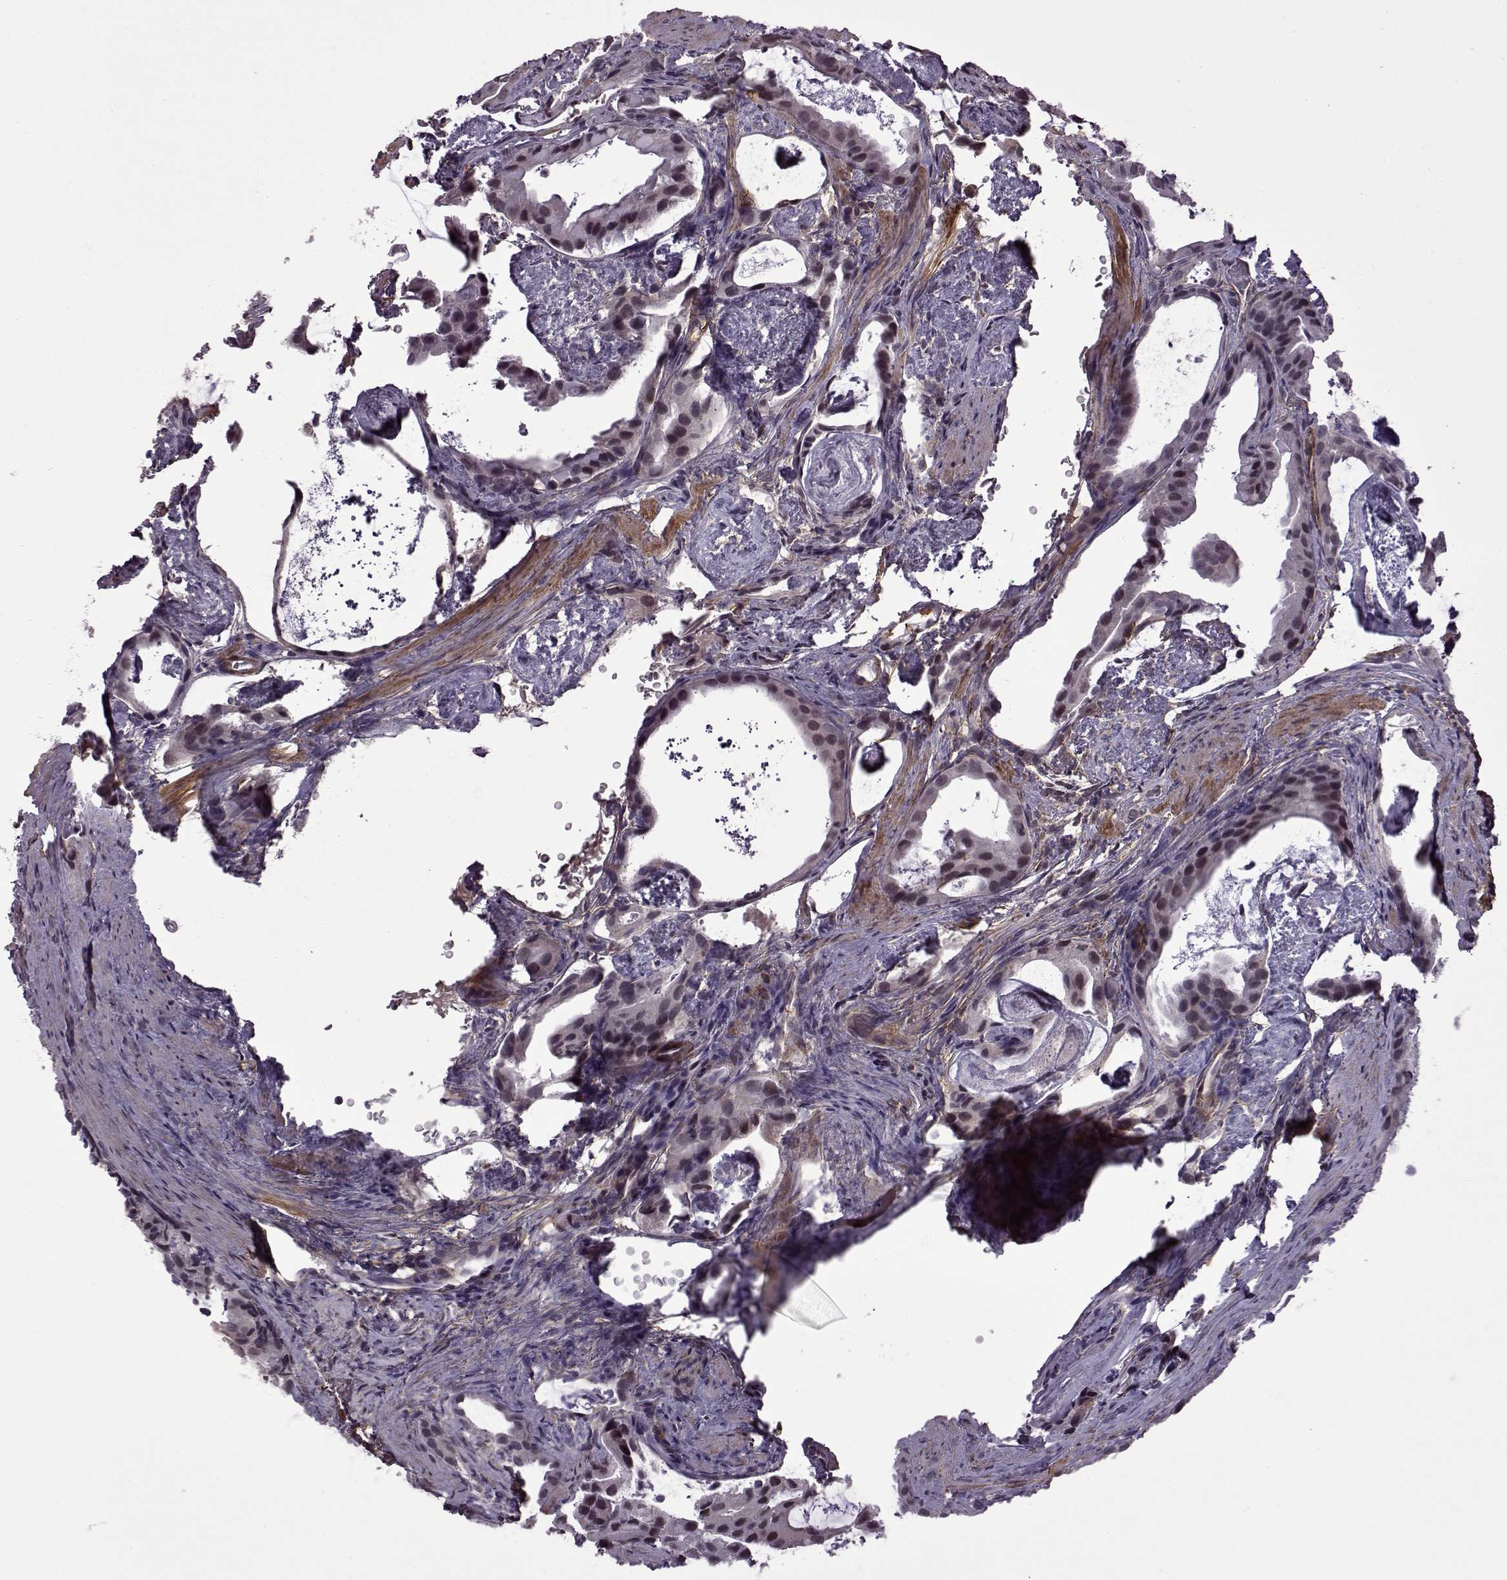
{"staining": {"intensity": "negative", "quantity": "none", "location": "none"}, "tissue": "prostate cancer", "cell_type": "Tumor cells", "image_type": "cancer", "snomed": [{"axis": "morphology", "description": "Adenocarcinoma, Low grade"}, {"axis": "topography", "description": "Prostate and seminal vesicle, NOS"}], "caption": "The IHC image has no significant positivity in tumor cells of prostate cancer tissue.", "gene": "SYNPO2", "patient": {"sex": "male", "age": 71}}